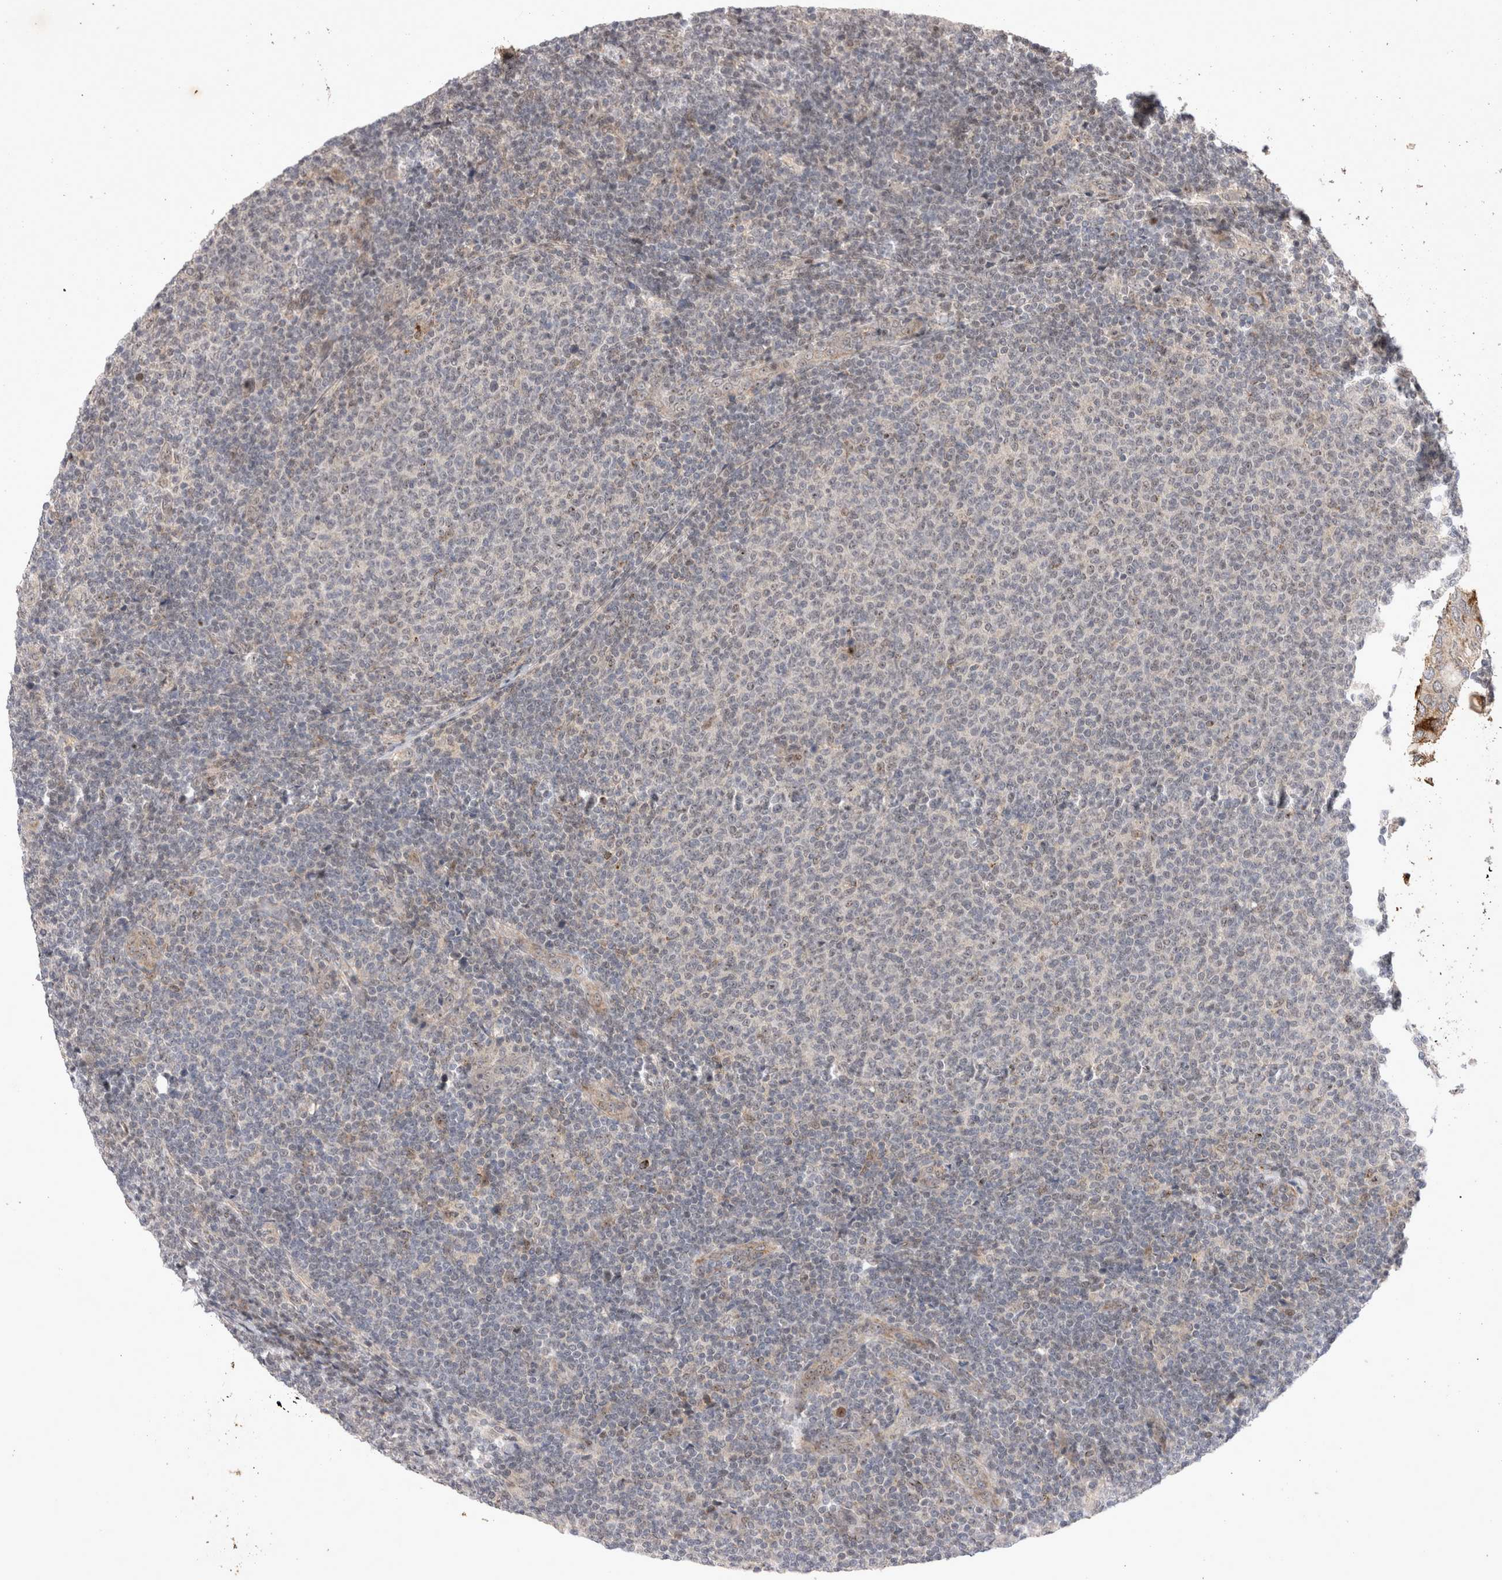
{"staining": {"intensity": "weak", "quantity": "<25%", "location": "nuclear"}, "tissue": "lymphoma", "cell_type": "Tumor cells", "image_type": "cancer", "snomed": [{"axis": "morphology", "description": "Malignant lymphoma, non-Hodgkin's type, Low grade"}, {"axis": "topography", "description": "Lymph node"}], "caption": "DAB immunohistochemical staining of lymphoma shows no significant expression in tumor cells. The staining is performed using DAB (3,3'-diaminobenzidine) brown chromogen with nuclei counter-stained in using hematoxylin.", "gene": "STK11", "patient": {"sex": "male", "age": 66}}